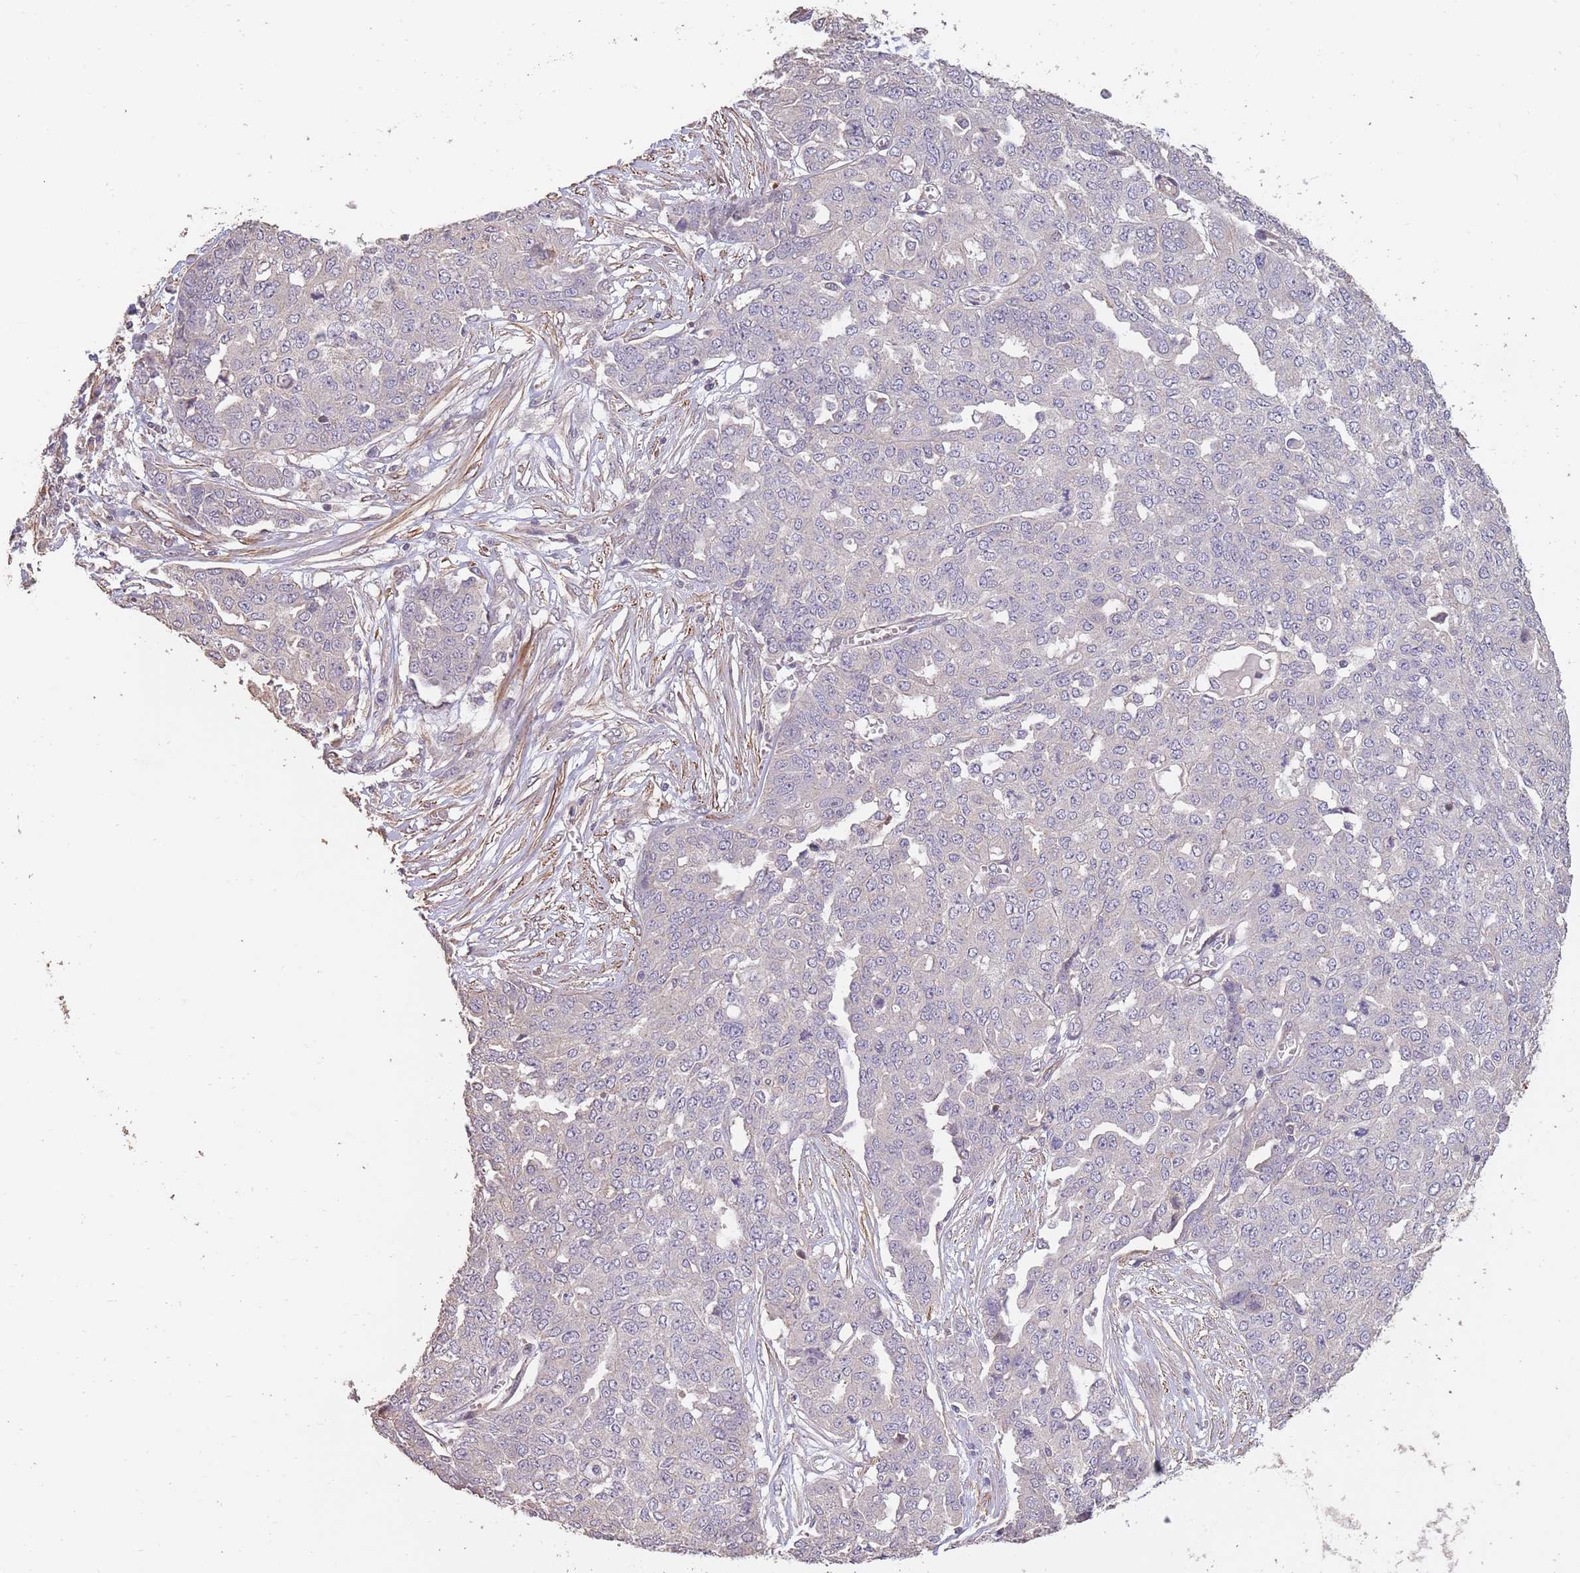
{"staining": {"intensity": "negative", "quantity": "none", "location": "none"}, "tissue": "ovarian cancer", "cell_type": "Tumor cells", "image_type": "cancer", "snomed": [{"axis": "morphology", "description": "Cystadenocarcinoma, serous, NOS"}, {"axis": "topography", "description": "Soft tissue"}, {"axis": "topography", "description": "Ovary"}], "caption": "Immunohistochemistry (IHC) of ovarian cancer demonstrates no expression in tumor cells.", "gene": "NLRC4", "patient": {"sex": "female", "age": 57}}